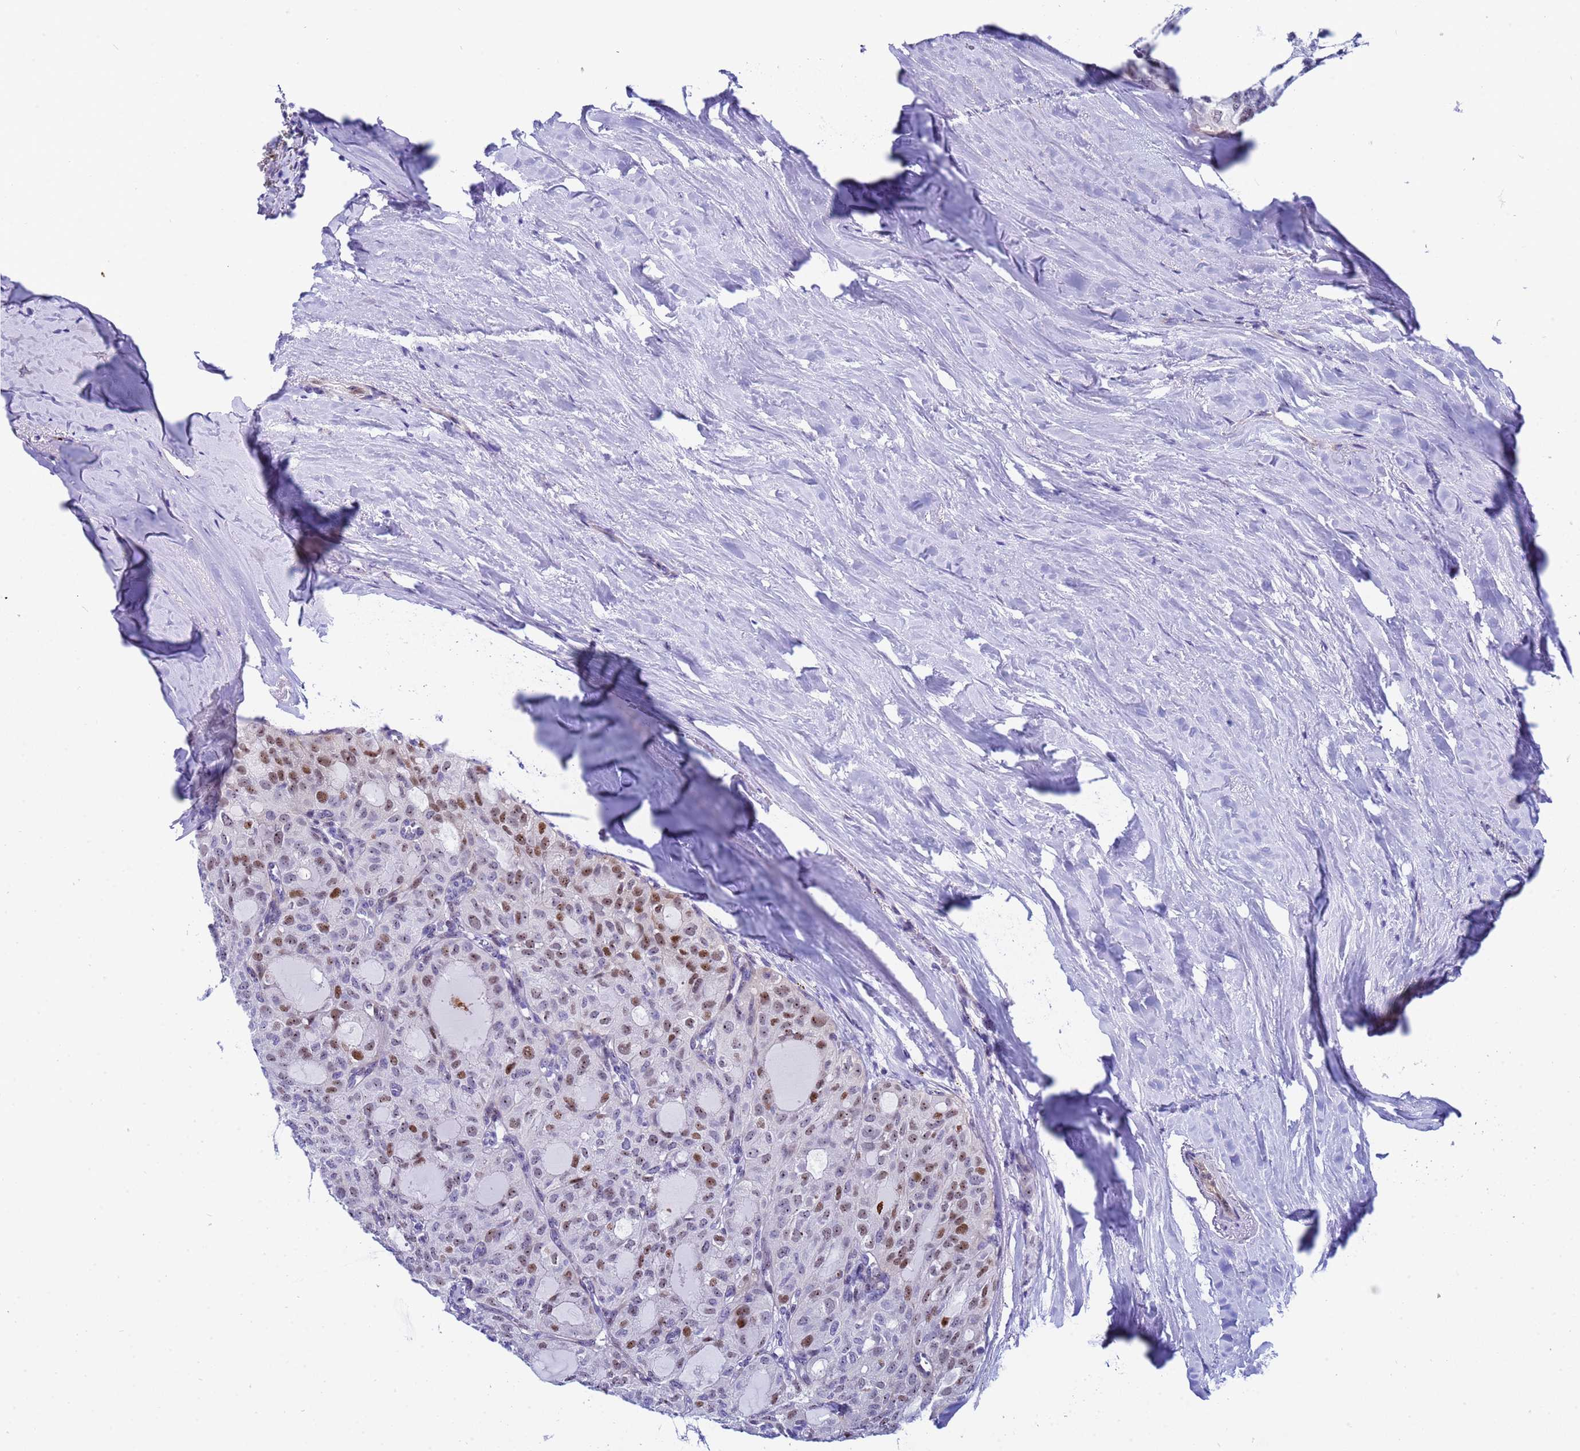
{"staining": {"intensity": "moderate", "quantity": "25%-75%", "location": "nuclear"}, "tissue": "thyroid cancer", "cell_type": "Tumor cells", "image_type": "cancer", "snomed": [{"axis": "morphology", "description": "Follicular adenoma carcinoma, NOS"}, {"axis": "topography", "description": "Thyroid gland"}], "caption": "Immunohistochemistry micrograph of human thyroid cancer stained for a protein (brown), which shows medium levels of moderate nuclear expression in about 25%-75% of tumor cells.", "gene": "POP5", "patient": {"sex": "male", "age": 75}}